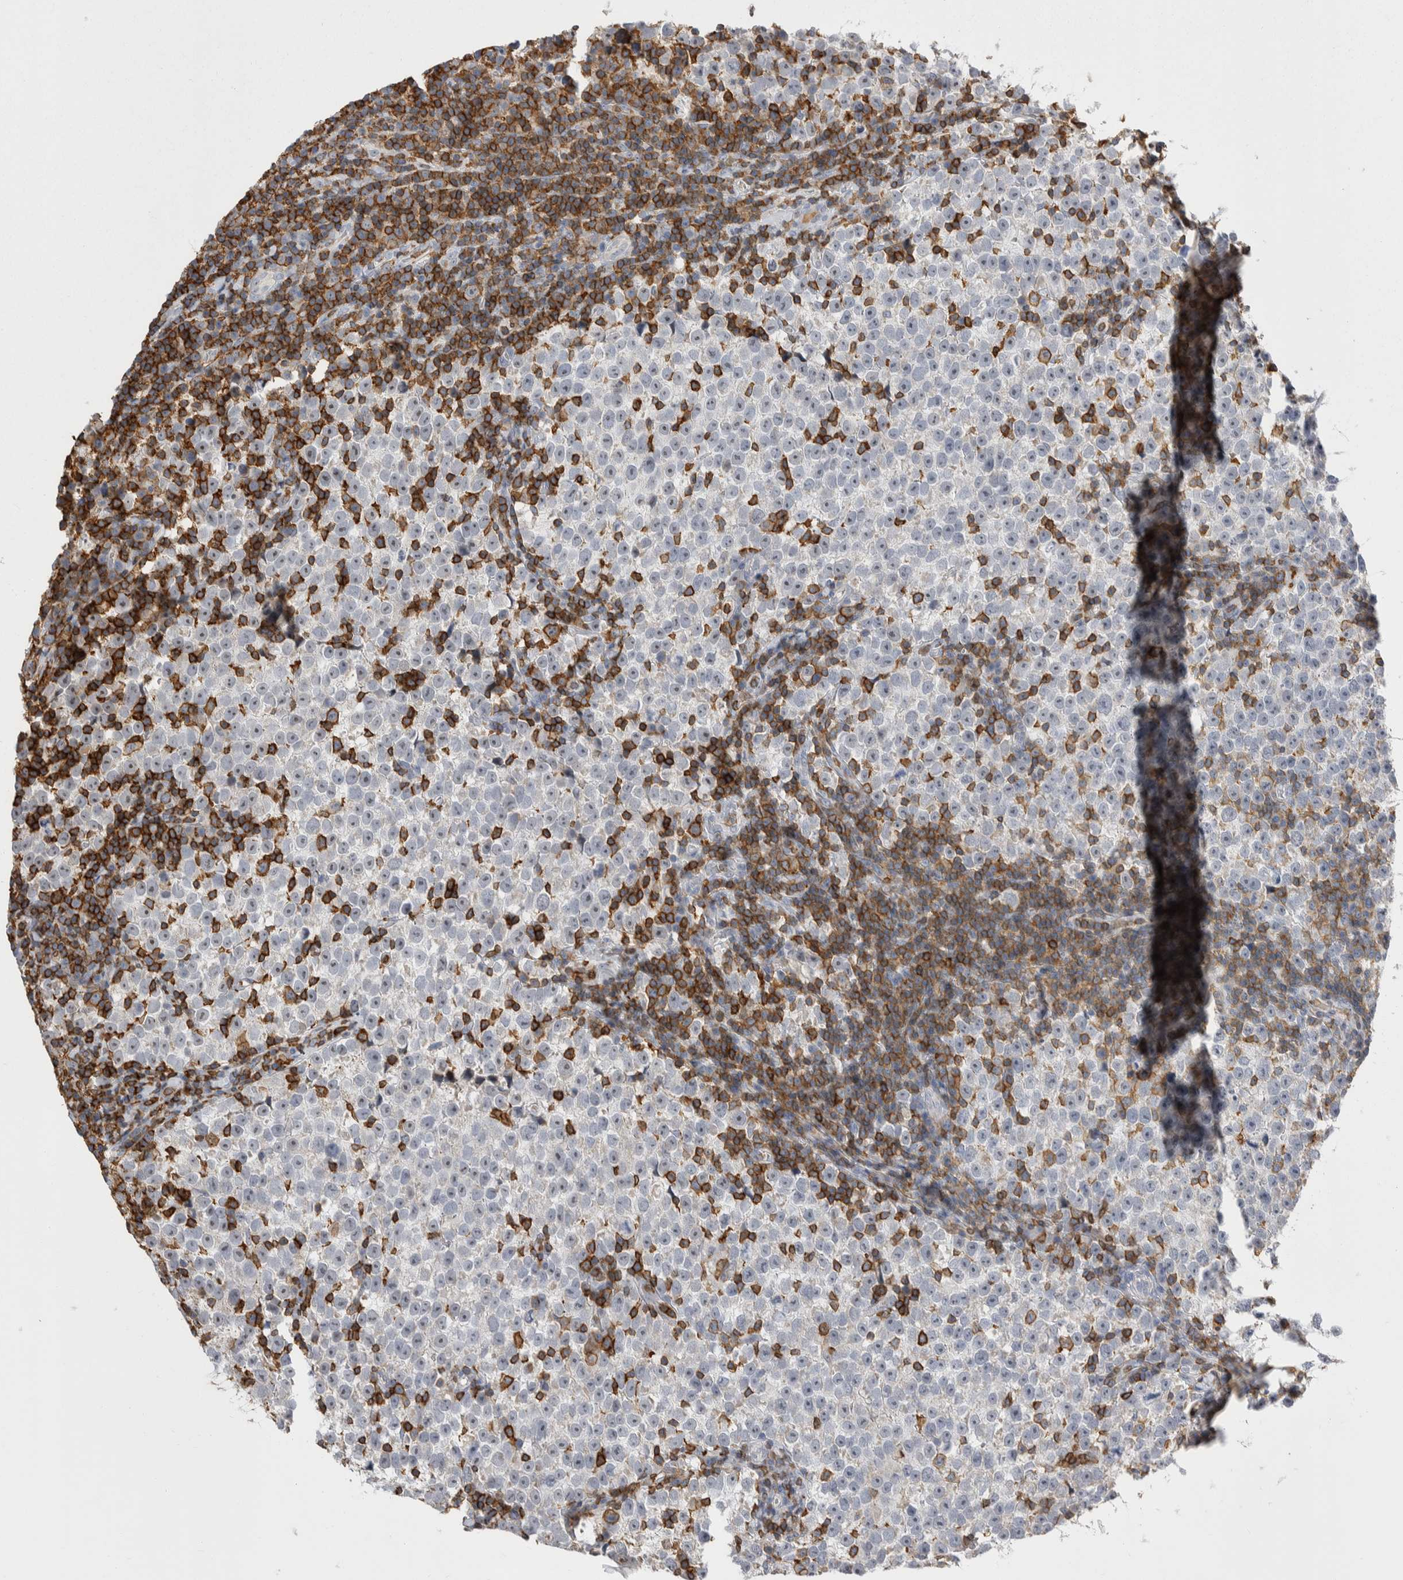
{"staining": {"intensity": "negative", "quantity": "none", "location": "none"}, "tissue": "testis cancer", "cell_type": "Tumor cells", "image_type": "cancer", "snomed": [{"axis": "morphology", "description": "Normal tissue, NOS"}, {"axis": "morphology", "description": "Seminoma, NOS"}, {"axis": "topography", "description": "Testis"}], "caption": "Protein analysis of testis cancer (seminoma) exhibits no significant expression in tumor cells. (DAB (3,3'-diaminobenzidine) IHC visualized using brightfield microscopy, high magnification).", "gene": "CEP295NL", "patient": {"sex": "male", "age": 43}}